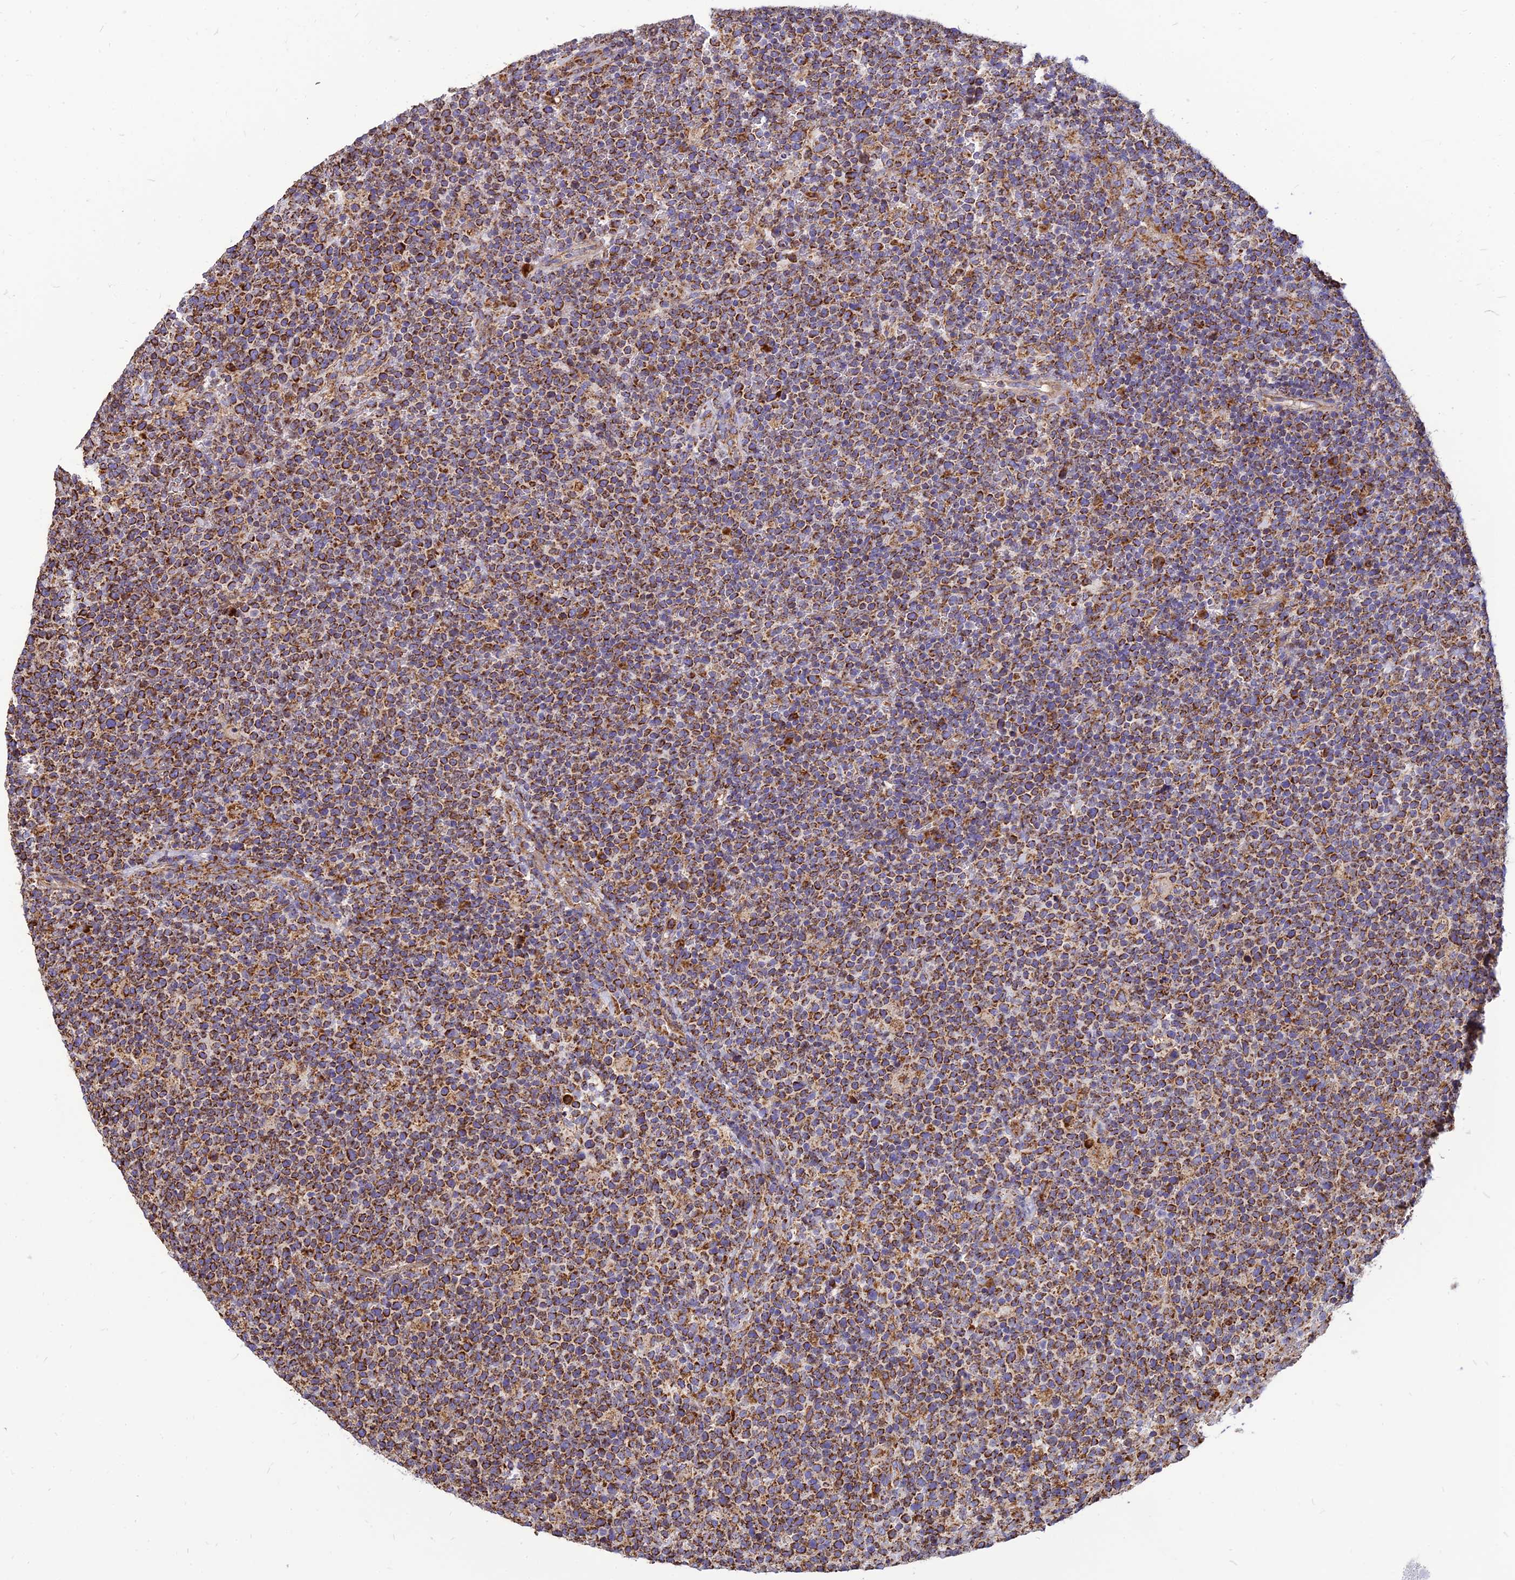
{"staining": {"intensity": "strong", "quantity": ">75%", "location": "cytoplasmic/membranous"}, "tissue": "lymphoma", "cell_type": "Tumor cells", "image_type": "cancer", "snomed": [{"axis": "morphology", "description": "Malignant lymphoma, non-Hodgkin's type, High grade"}, {"axis": "topography", "description": "Lymph node"}], "caption": "Immunohistochemical staining of human lymphoma exhibits high levels of strong cytoplasmic/membranous protein expression in about >75% of tumor cells.", "gene": "THUMPD2", "patient": {"sex": "male", "age": 61}}